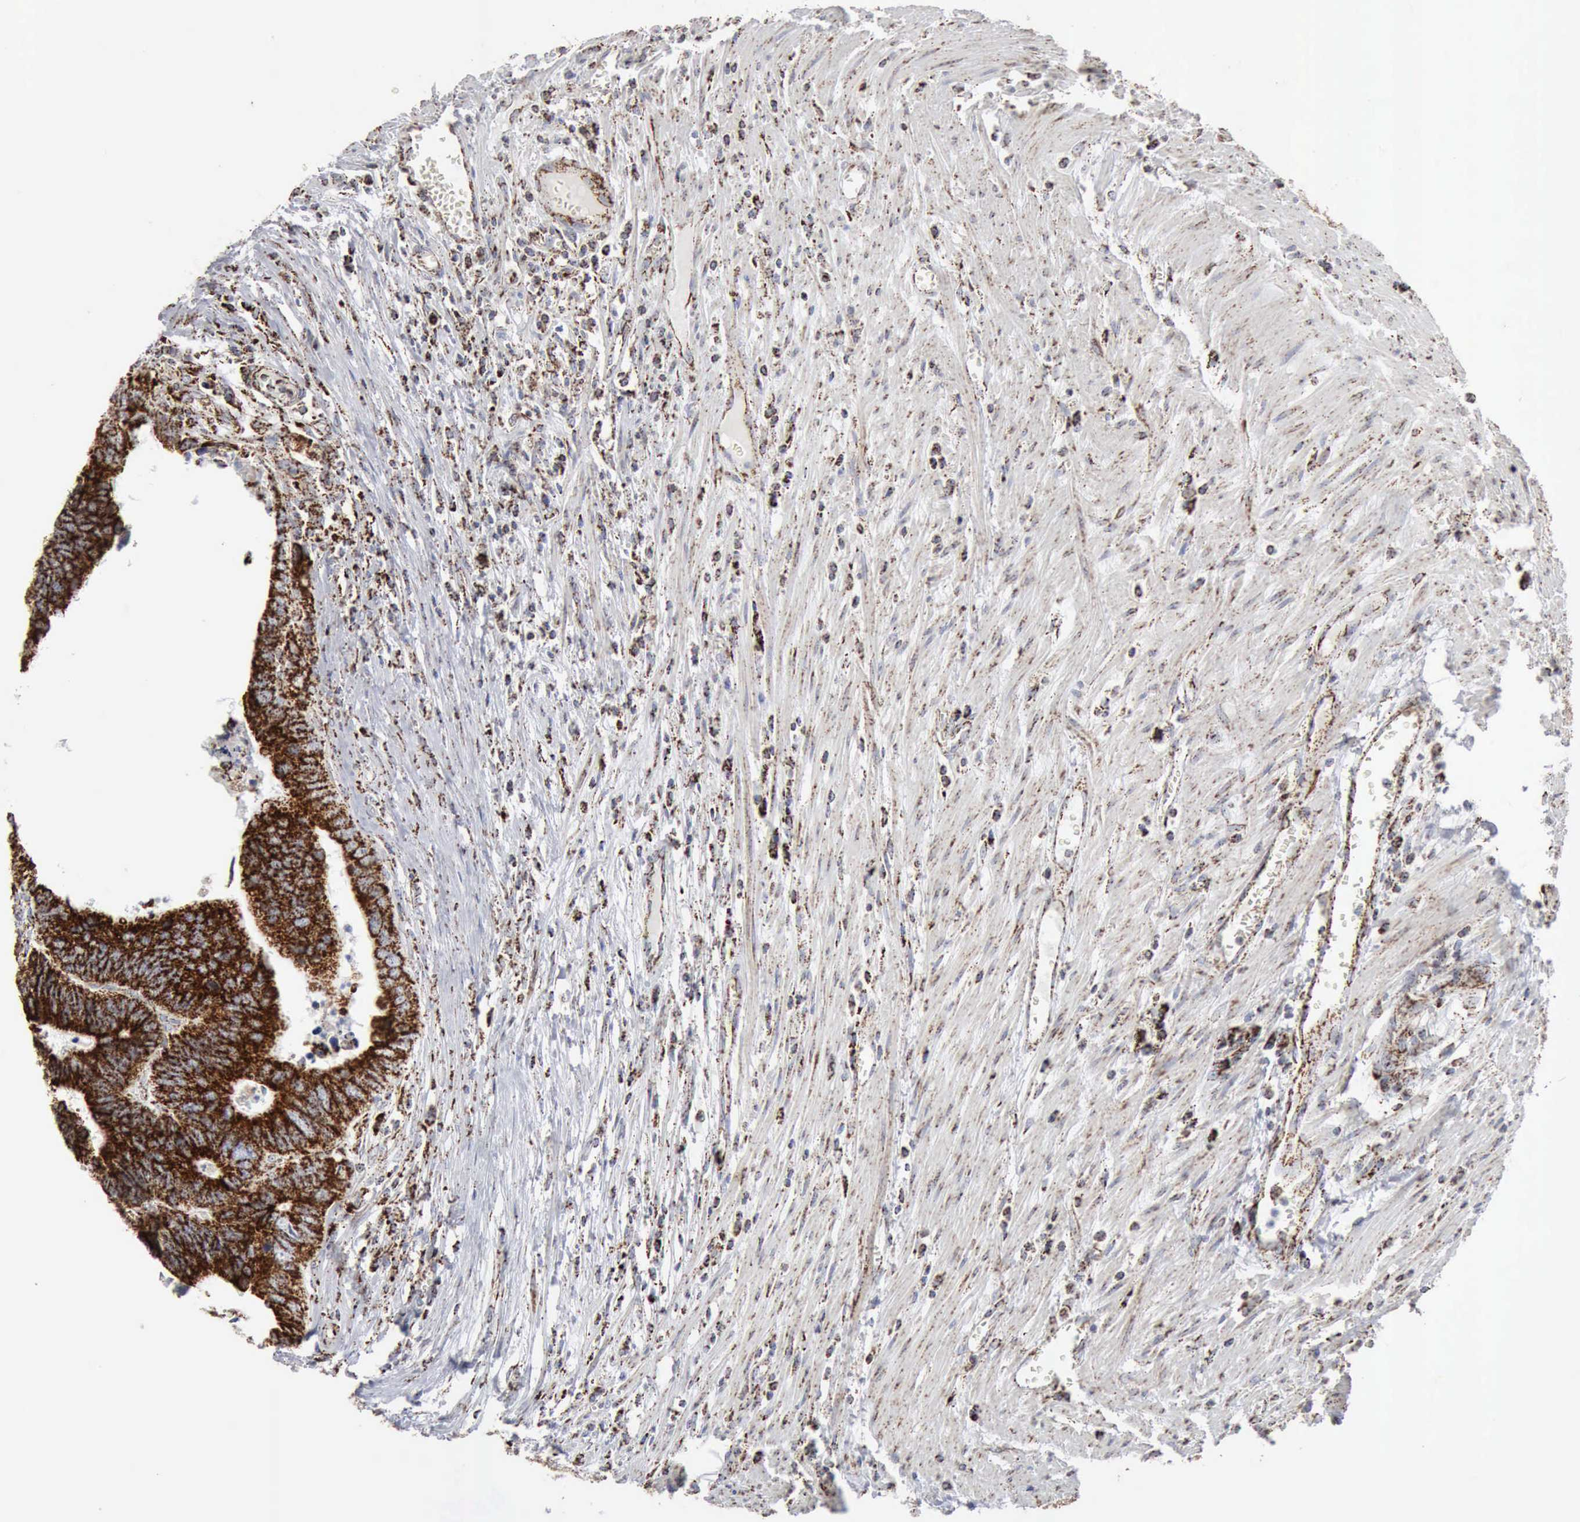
{"staining": {"intensity": "strong", "quantity": ">75%", "location": "cytoplasmic/membranous"}, "tissue": "colorectal cancer", "cell_type": "Tumor cells", "image_type": "cancer", "snomed": [{"axis": "morphology", "description": "Adenocarcinoma, NOS"}, {"axis": "topography", "description": "Colon"}], "caption": "Immunohistochemical staining of human colorectal cancer (adenocarcinoma) demonstrates strong cytoplasmic/membranous protein positivity in about >75% of tumor cells.", "gene": "ACO2", "patient": {"sex": "male", "age": 72}}